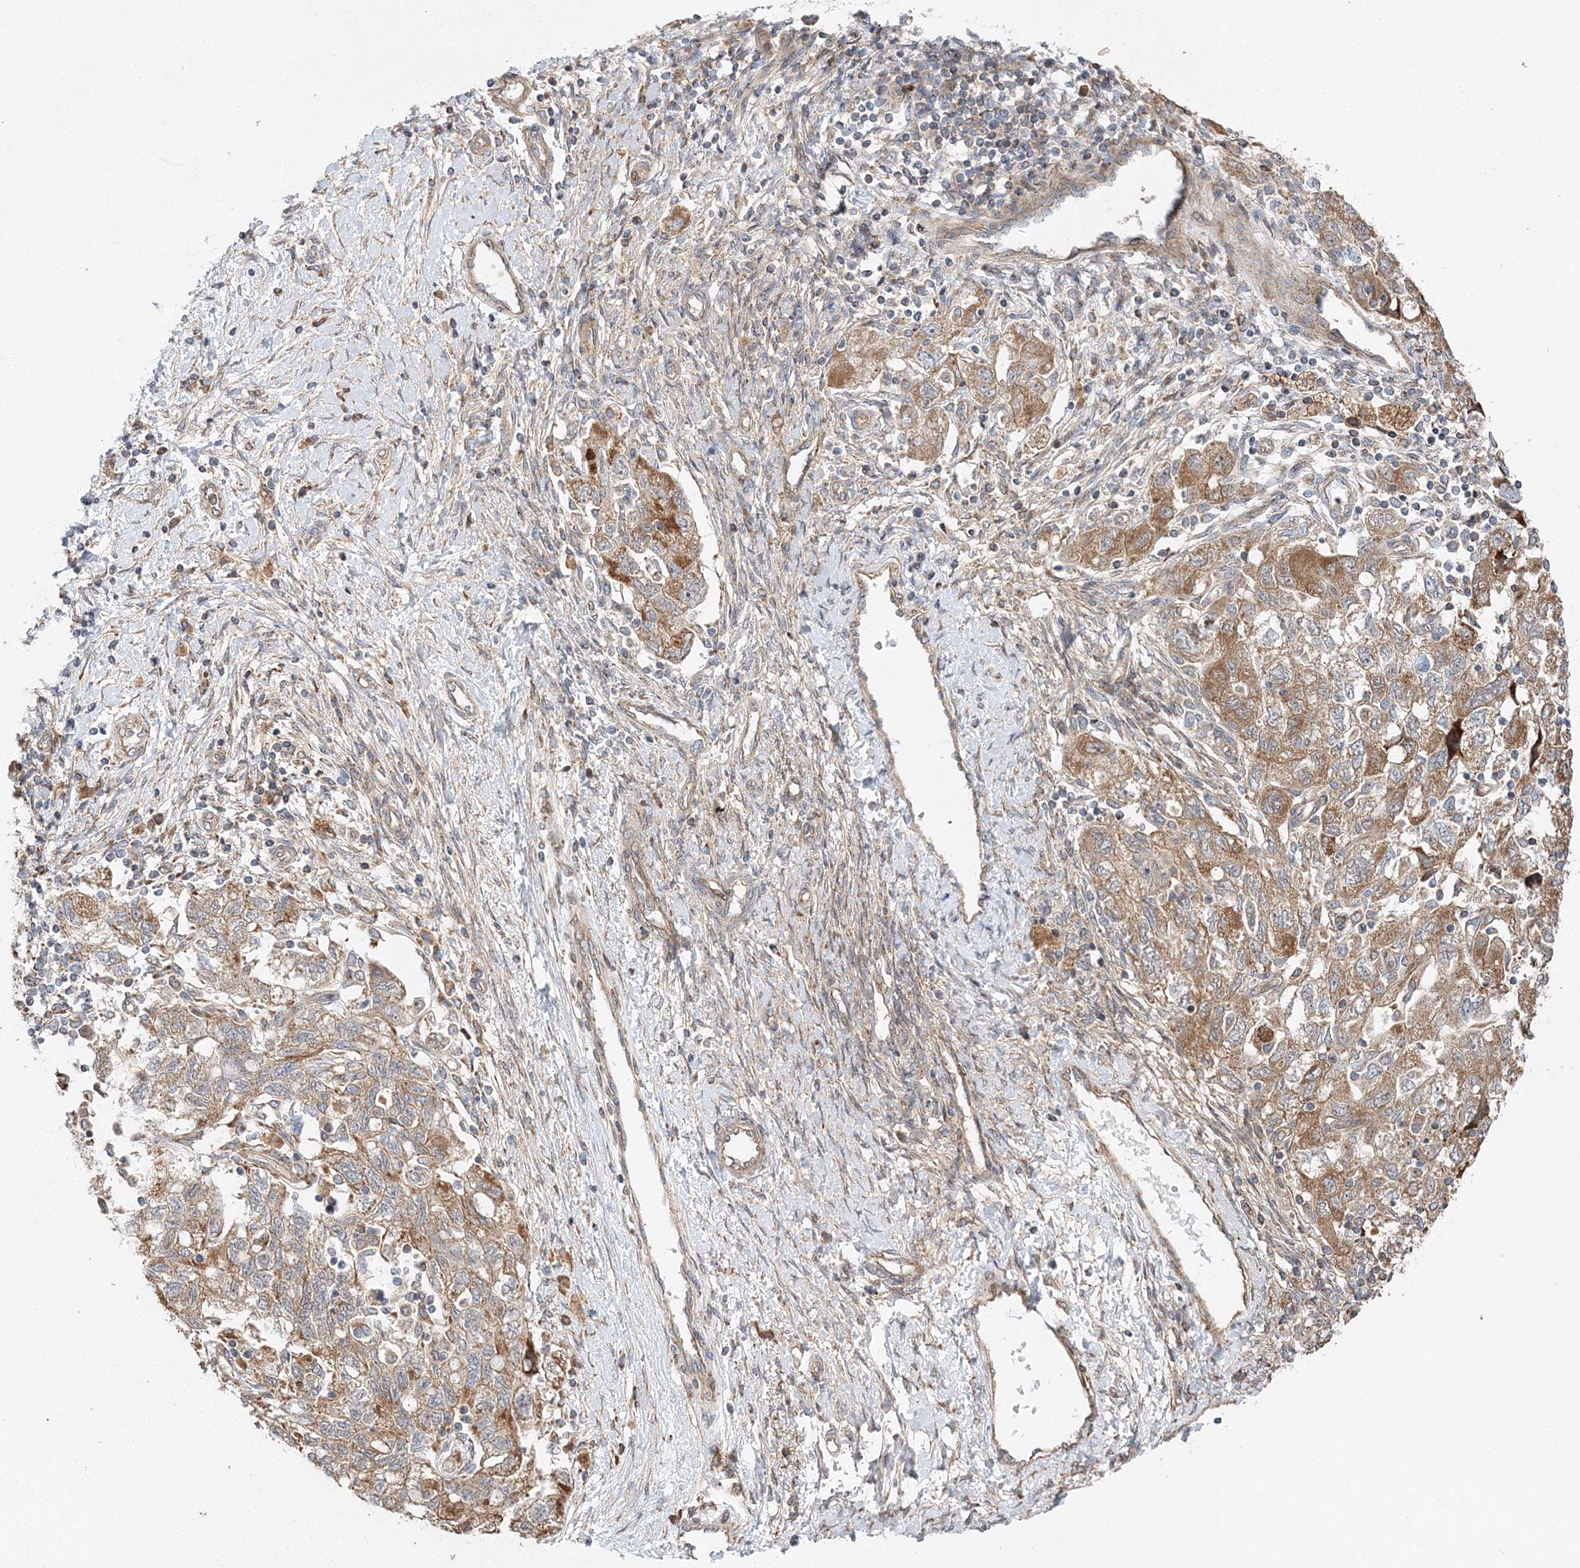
{"staining": {"intensity": "moderate", "quantity": ">75%", "location": "cytoplasmic/membranous"}, "tissue": "ovarian cancer", "cell_type": "Tumor cells", "image_type": "cancer", "snomed": [{"axis": "morphology", "description": "Carcinoma, NOS"}, {"axis": "morphology", "description": "Cystadenocarcinoma, serous, NOS"}, {"axis": "topography", "description": "Ovary"}], "caption": "Carcinoma (ovarian) stained for a protein demonstrates moderate cytoplasmic/membranous positivity in tumor cells. The staining was performed using DAB (3,3'-diaminobenzidine), with brown indicating positive protein expression. Nuclei are stained blue with hematoxylin.", "gene": "ZFYVE16", "patient": {"sex": "female", "age": 69}}